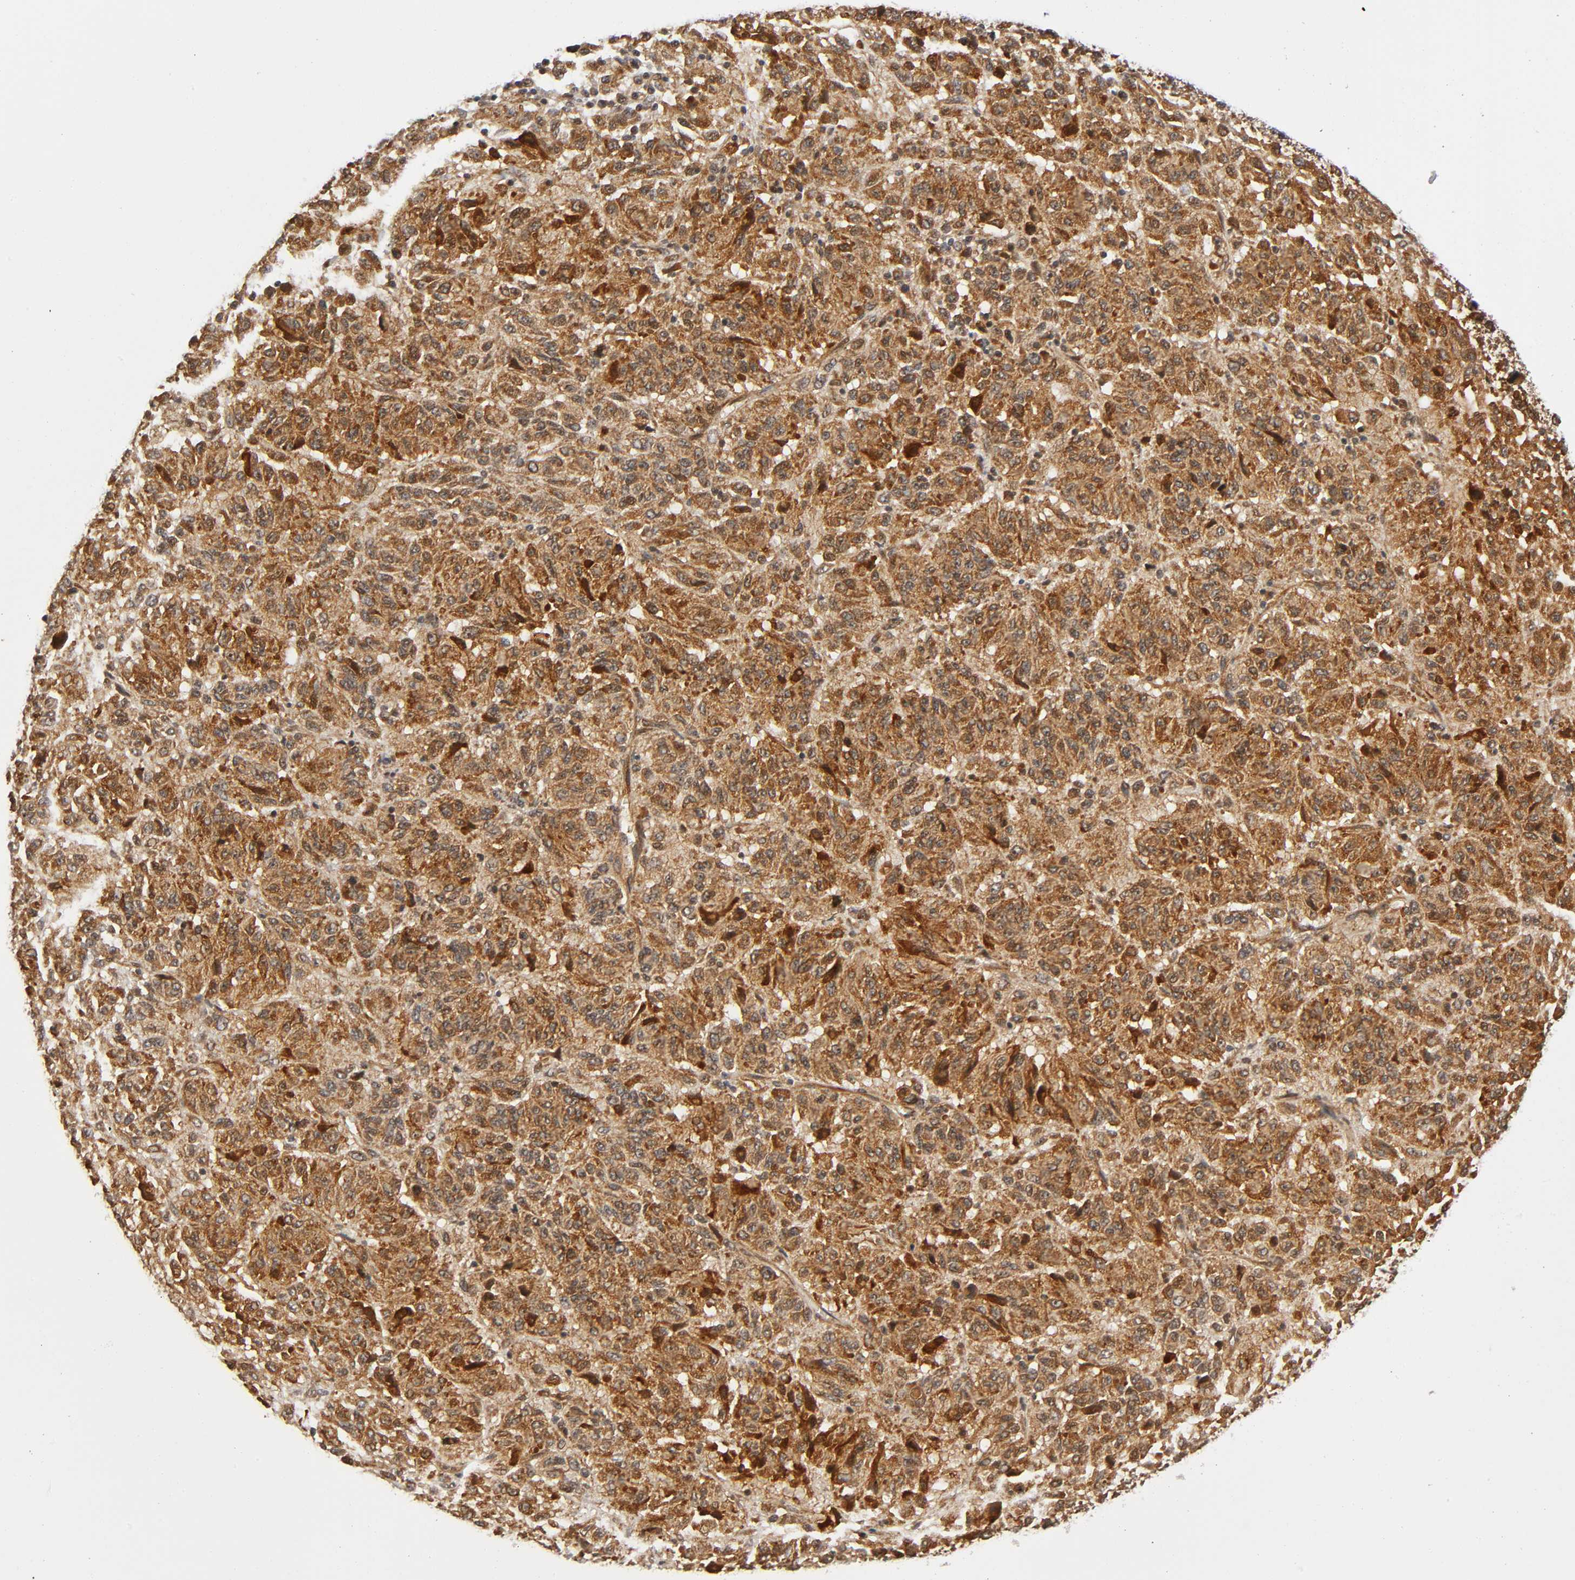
{"staining": {"intensity": "moderate", "quantity": ">75%", "location": "cytoplasmic/membranous,nuclear"}, "tissue": "melanoma", "cell_type": "Tumor cells", "image_type": "cancer", "snomed": [{"axis": "morphology", "description": "Malignant melanoma, Metastatic site"}, {"axis": "topography", "description": "Lung"}], "caption": "Moderate cytoplasmic/membranous and nuclear protein positivity is appreciated in about >75% of tumor cells in melanoma.", "gene": "IQCJ-SCHIP1", "patient": {"sex": "male", "age": 64}}